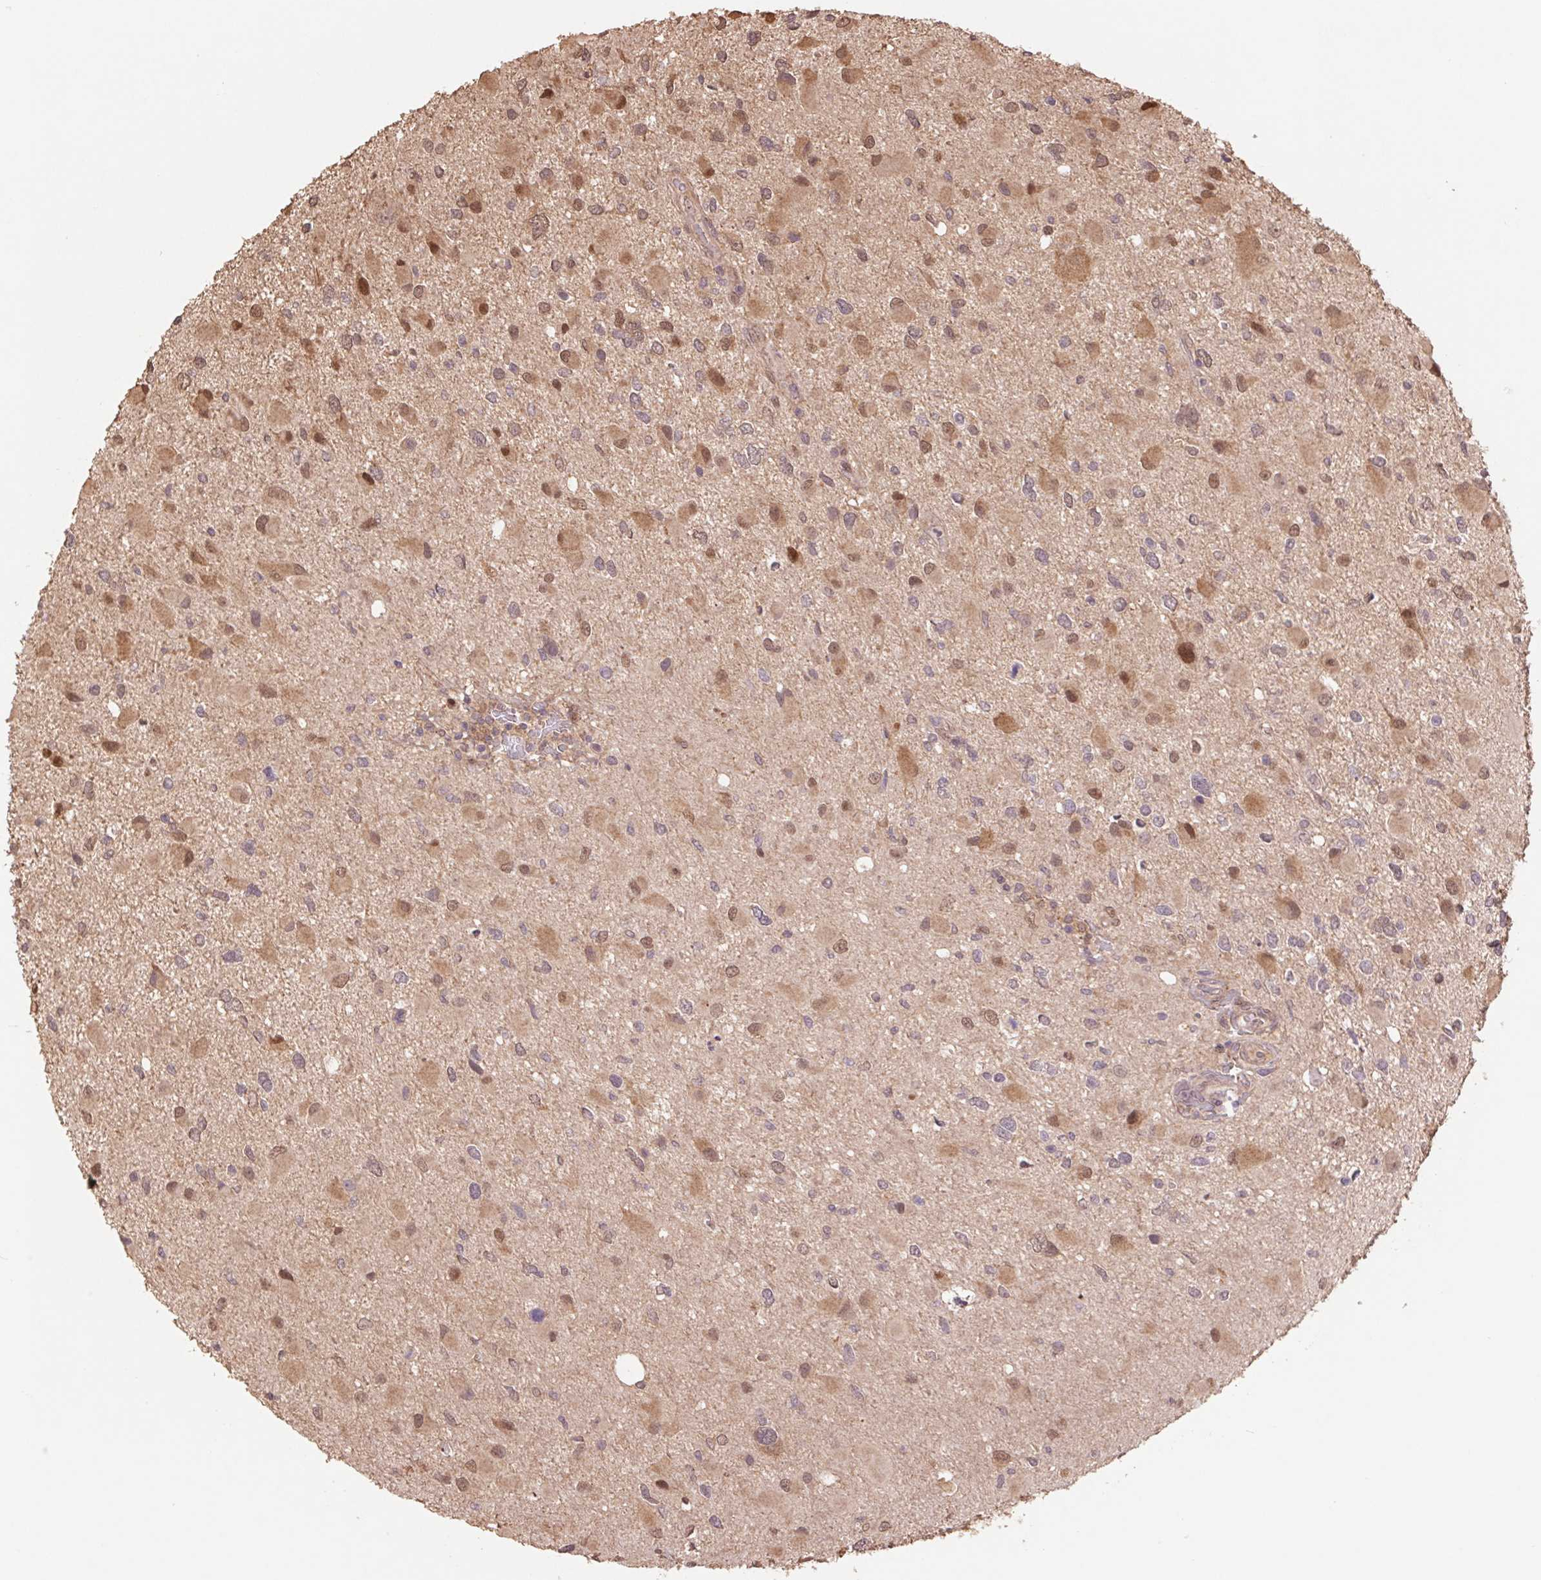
{"staining": {"intensity": "moderate", "quantity": "25%-75%", "location": "cytoplasmic/membranous,nuclear"}, "tissue": "glioma", "cell_type": "Tumor cells", "image_type": "cancer", "snomed": [{"axis": "morphology", "description": "Glioma, malignant, Low grade"}, {"axis": "topography", "description": "Brain"}], "caption": "Brown immunohistochemical staining in glioma exhibits moderate cytoplasmic/membranous and nuclear staining in approximately 25%-75% of tumor cells.", "gene": "CUTA", "patient": {"sex": "female", "age": 32}}